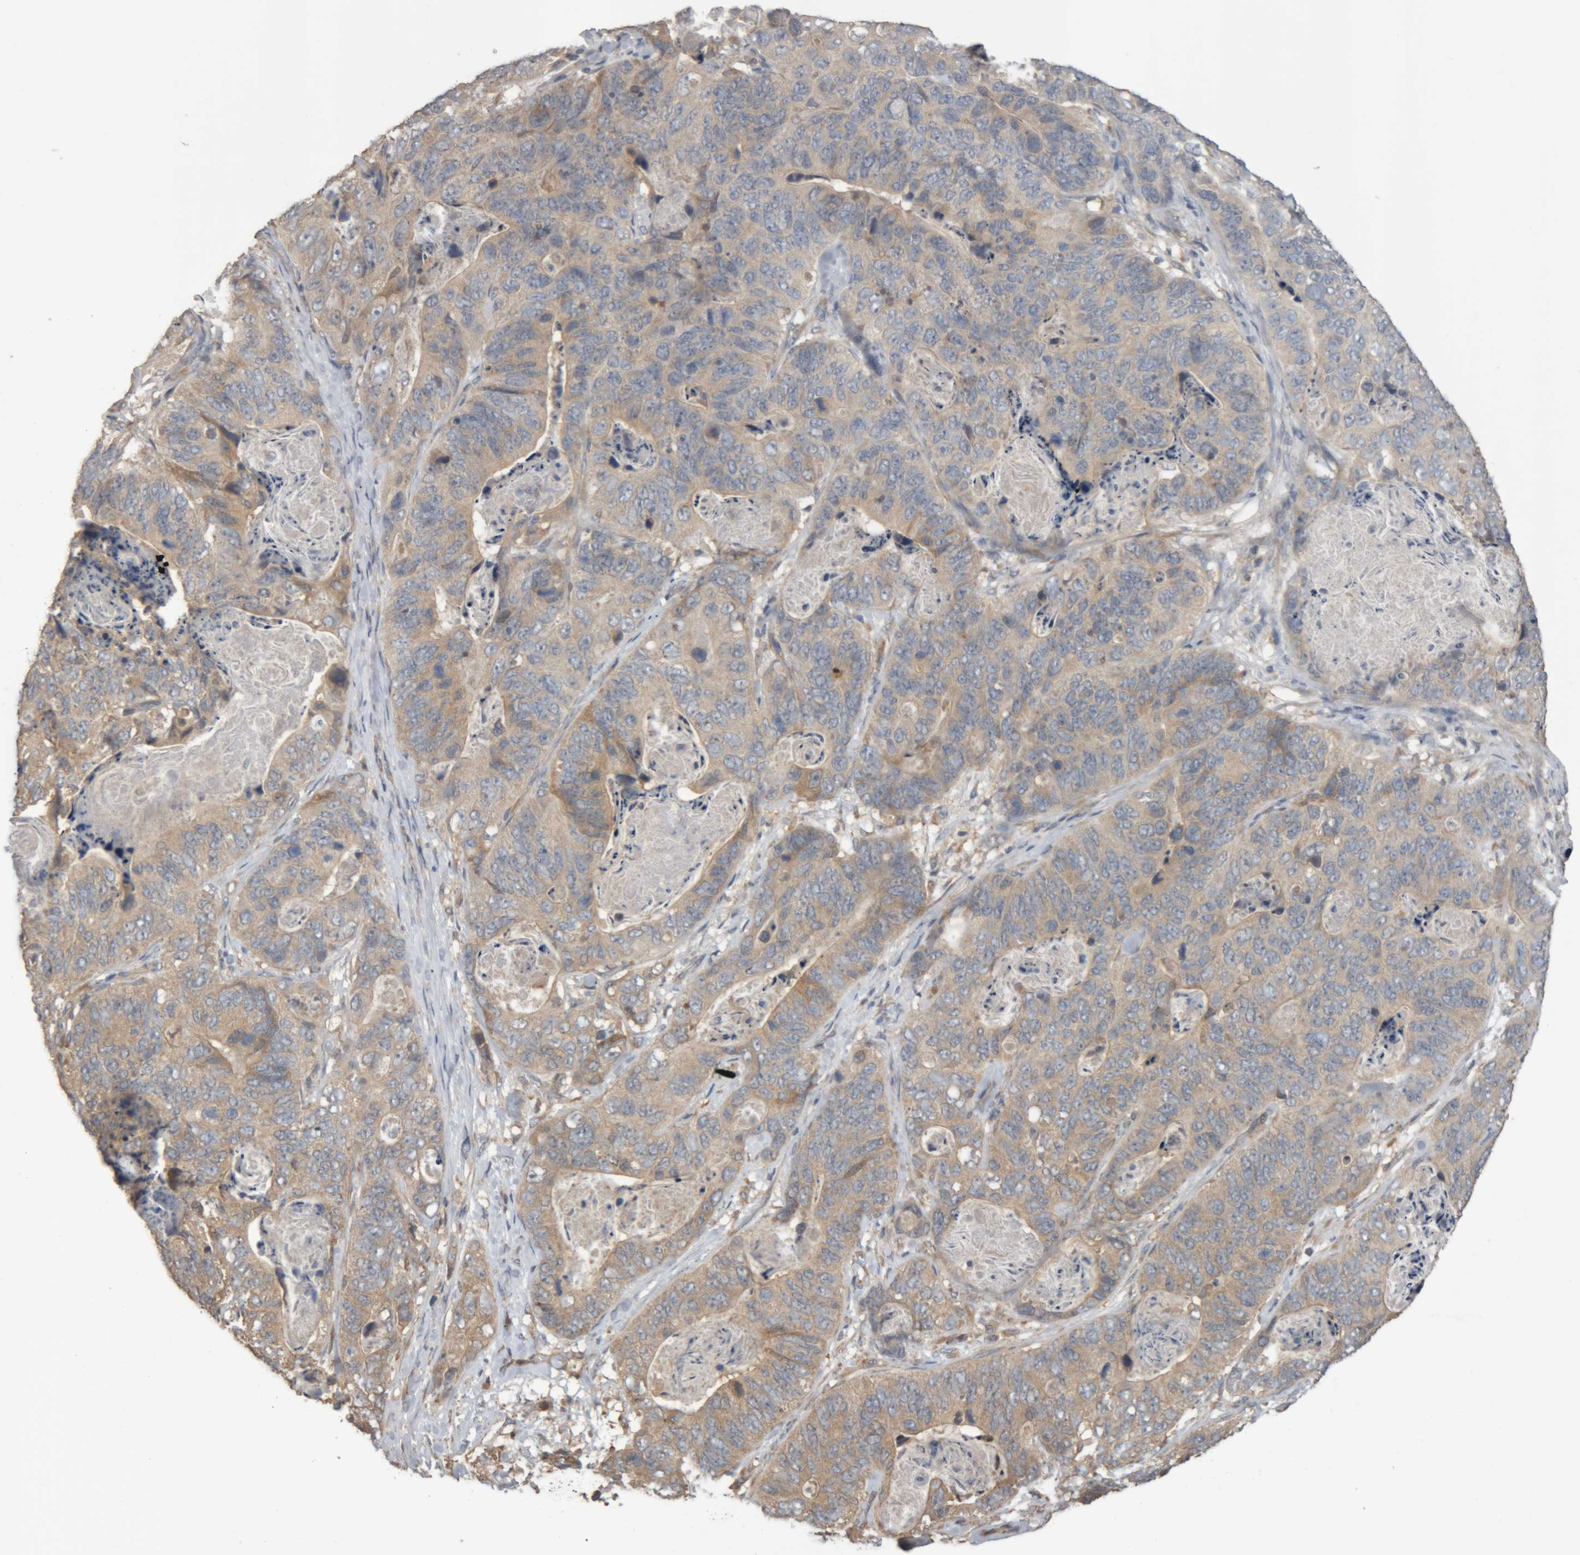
{"staining": {"intensity": "weak", "quantity": "25%-75%", "location": "cytoplasmic/membranous"}, "tissue": "stomach cancer", "cell_type": "Tumor cells", "image_type": "cancer", "snomed": [{"axis": "morphology", "description": "Normal tissue, NOS"}, {"axis": "morphology", "description": "Adenocarcinoma, NOS"}, {"axis": "topography", "description": "Stomach"}], "caption": "A brown stain labels weak cytoplasmic/membranous positivity of a protein in adenocarcinoma (stomach) tumor cells.", "gene": "TMED7", "patient": {"sex": "female", "age": 89}}